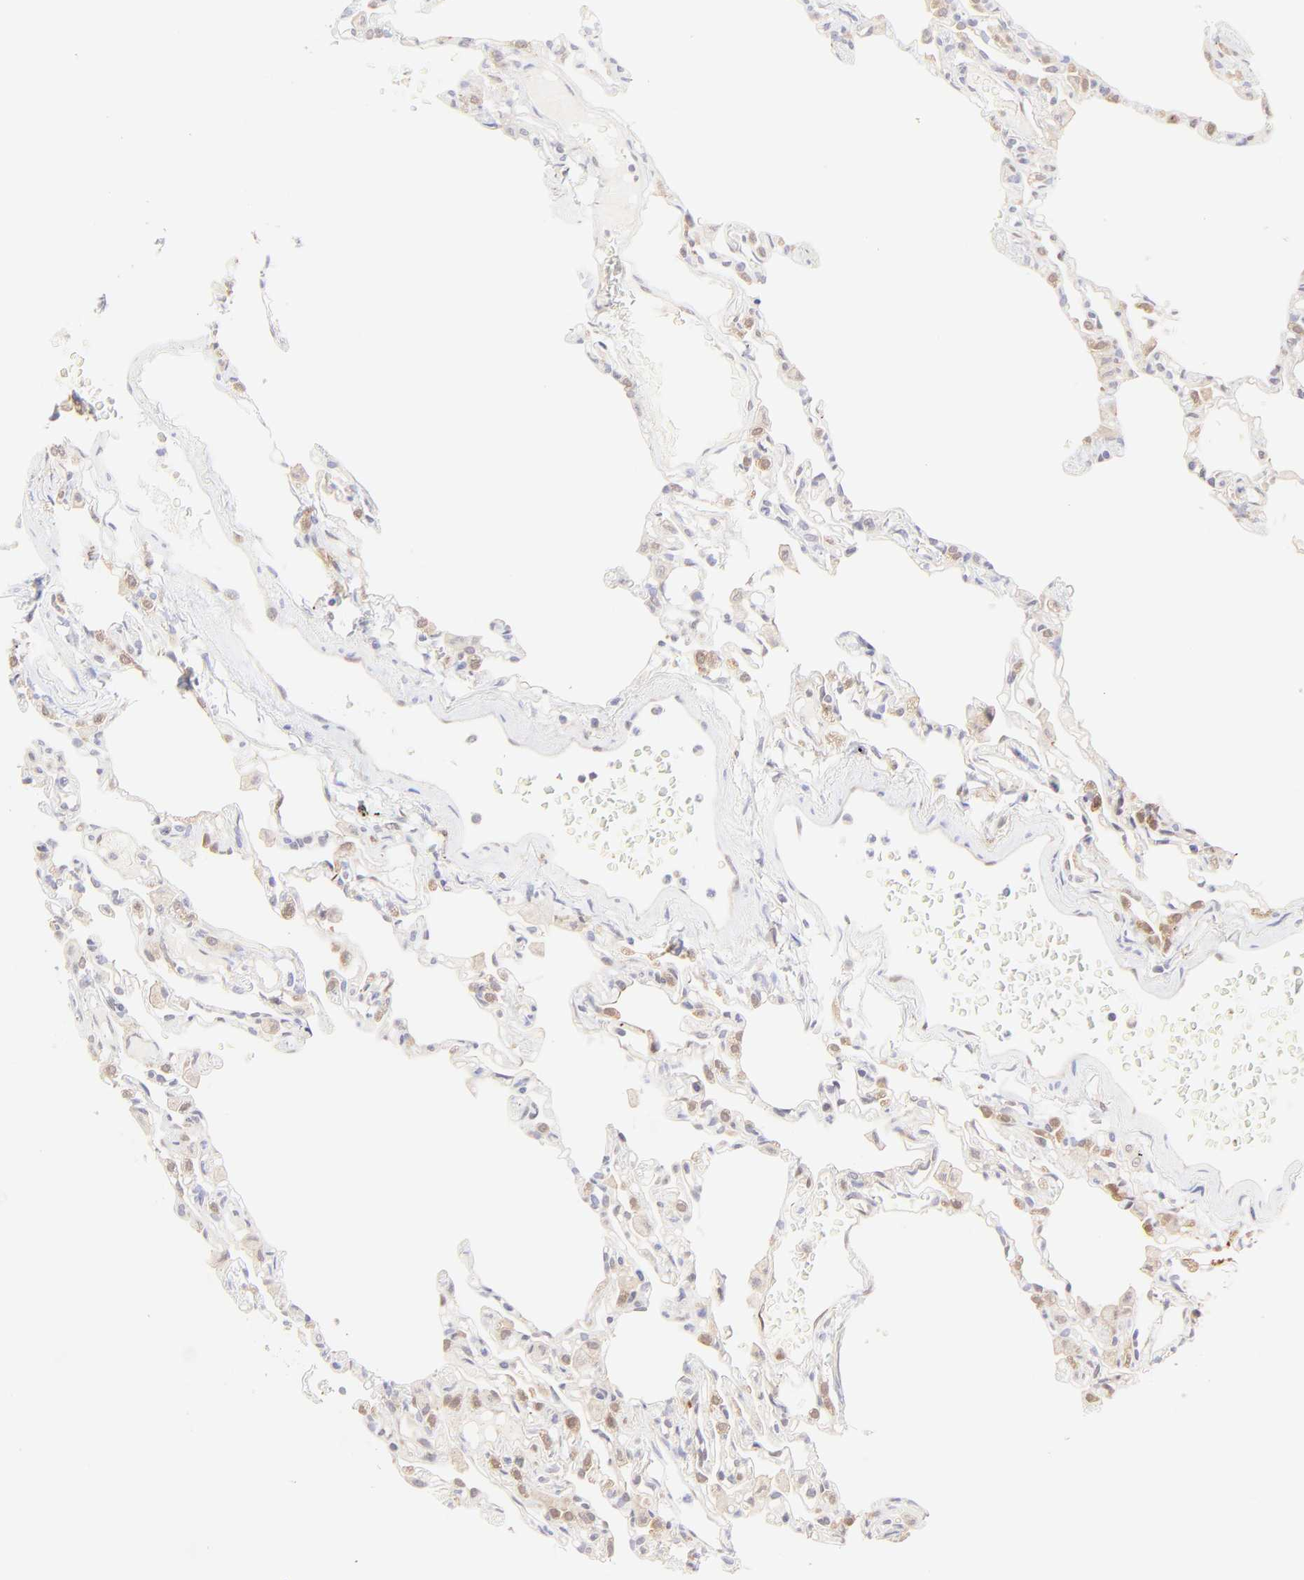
{"staining": {"intensity": "negative", "quantity": "none", "location": "none"}, "tissue": "lung", "cell_type": "Alveolar cells", "image_type": "normal", "snomed": [{"axis": "morphology", "description": "Normal tissue, NOS"}, {"axis": "topography", "description": "Lung"}], "caption": "Histopathology image shows no protein expression in alveolar cells of unremarkable lung. Brightfield microscopy of immunohistochemistry (IHC) stained with DAB (brown) and hematoxylin (blue), captured at high magnification.", "gene": "HYAL1", "patient": {"sex": "female", "age": 49}}